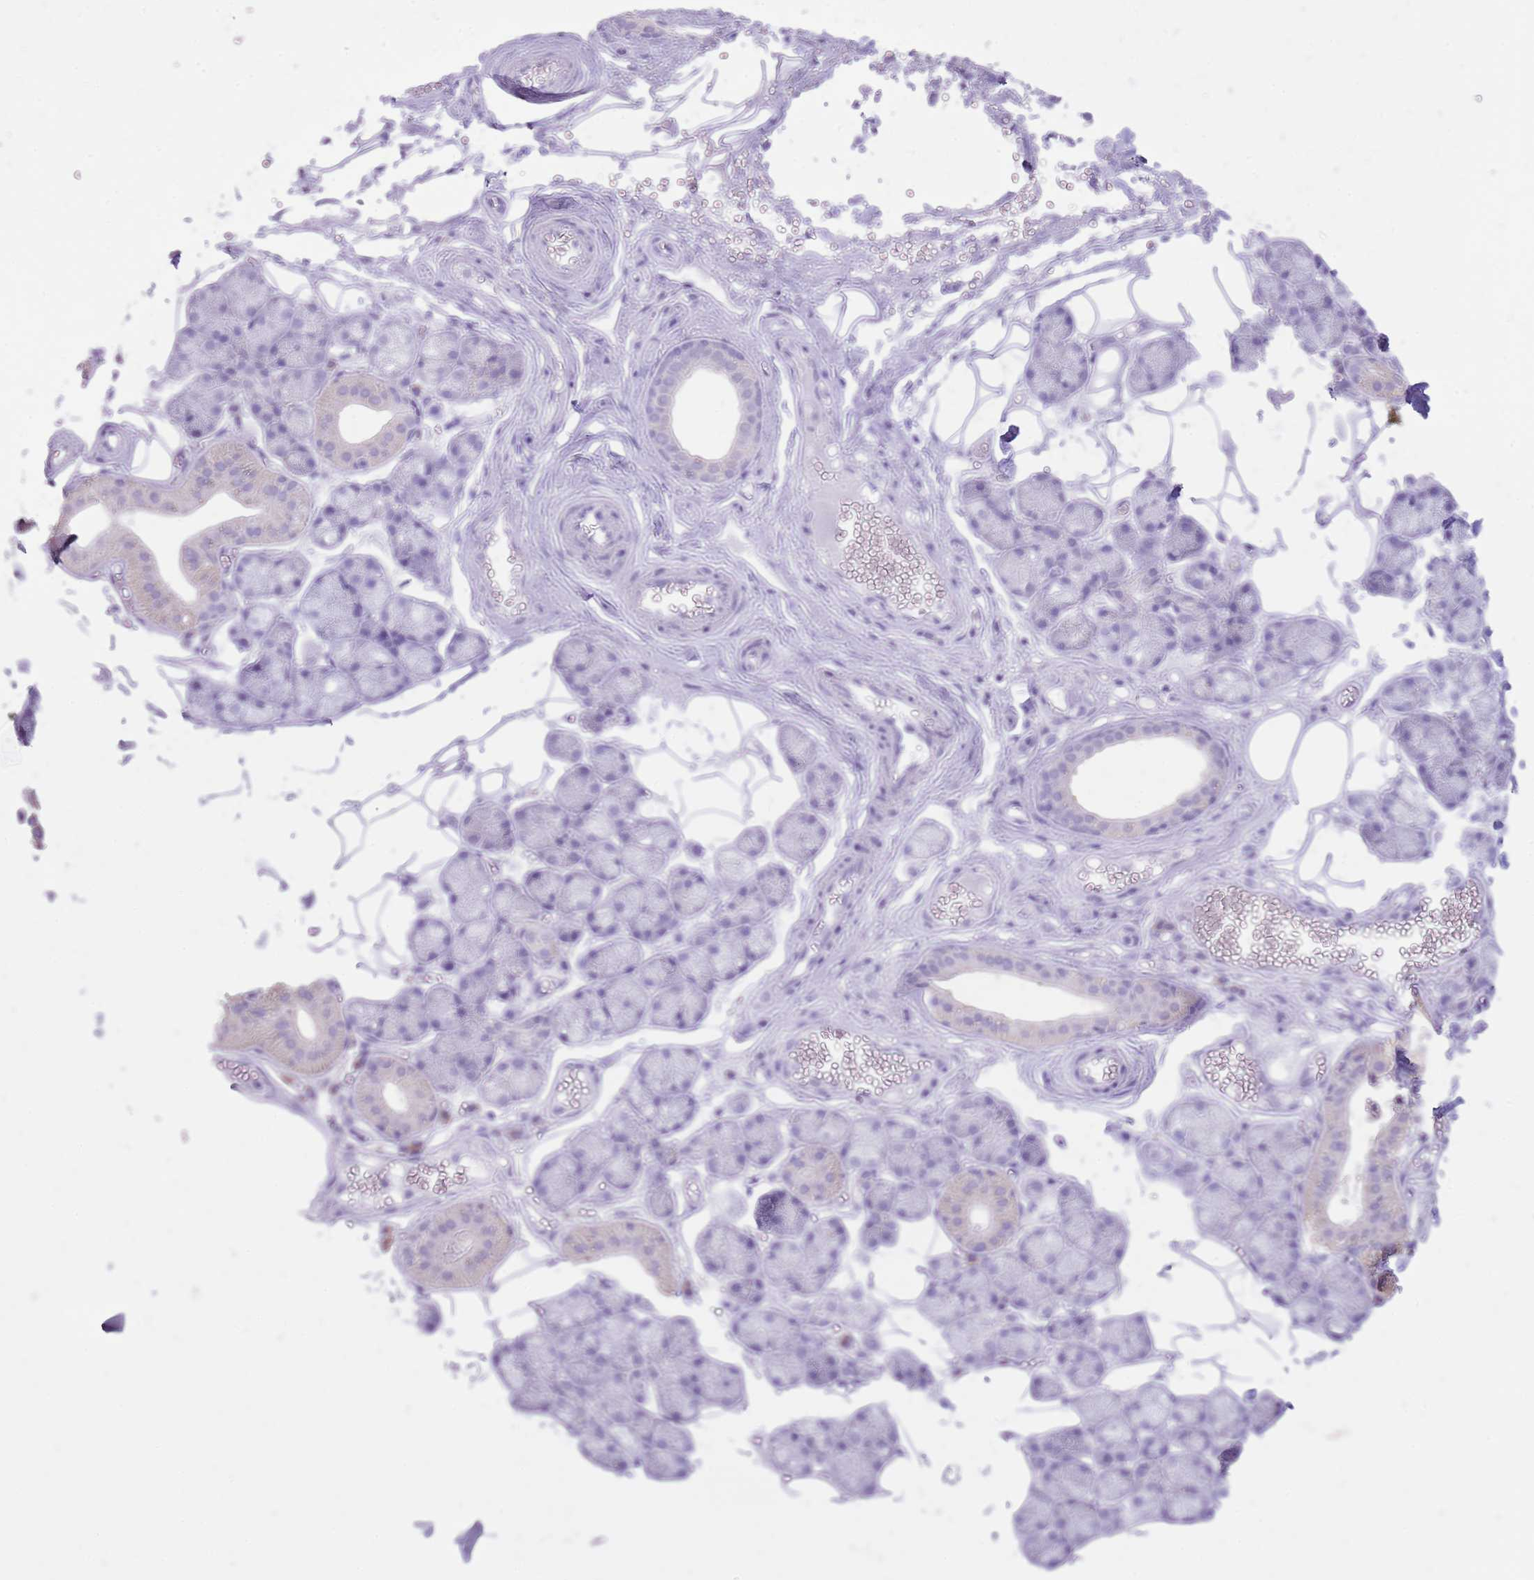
{"staining": {"intensity": "negative", "quantity": "none", "location": "none"}, "tissue": "salivary gland", "cell_type": "Glandular cells", "image_type": "normal", "snomed": [{"axis": "morphology", "description": "Normal tissue, NOS"}, {"axis": "topography", "description": "Salivary gland"}], "caption": "This image is of benign salivary gland stained with immunohistochemistry (IHC) to label a protein in brown with the nuclei are counter-stained blue. There is no staining in glandular cells. Brightfield microscopy of immunohistochemistry (IHC) stained with DAB (brown) and hematoxylin (blue), captured at high magnification.", "gene": "SLC4A4", "patient": {"sex": "male", "age": 62}}